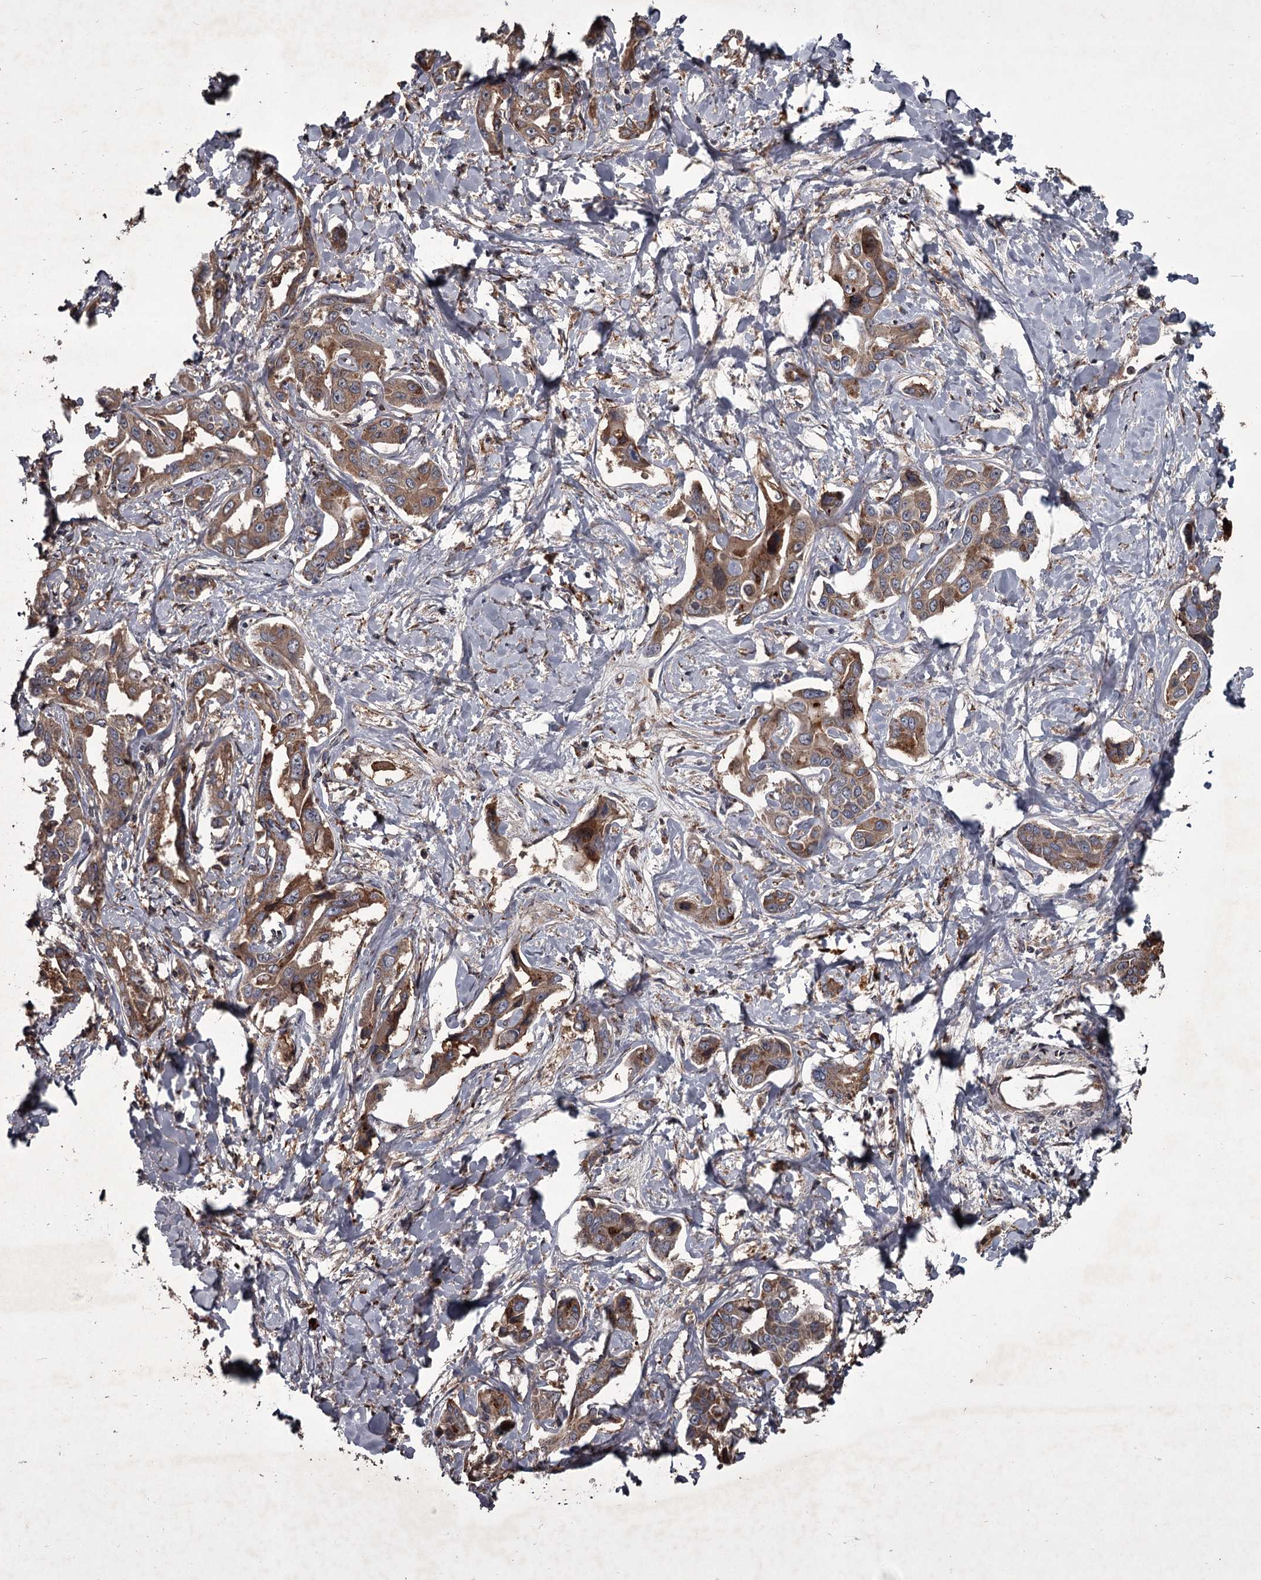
{"staining": {"intensity": "moderate", "quantity": ">75%", "location": "cytoplasmic/membranous"}, "tissue": "liver cancer", "cell_type": "Tumor cells", "image_type": "cancer", "snomed": [{"axis": "morphology", "description": "Cholangiocarcinoma"}, {"axis": "topography", "description": "Liver"}], "caption": "This is an image of immunohistochemistry (IHC) staining of cholangiocarcinoma (liver), which shows moderate positivity in the cytoplasmic/membranous of tumor cells.", "gene": "UNC93B1", "patient": {"sex": "male", "age": 59}}